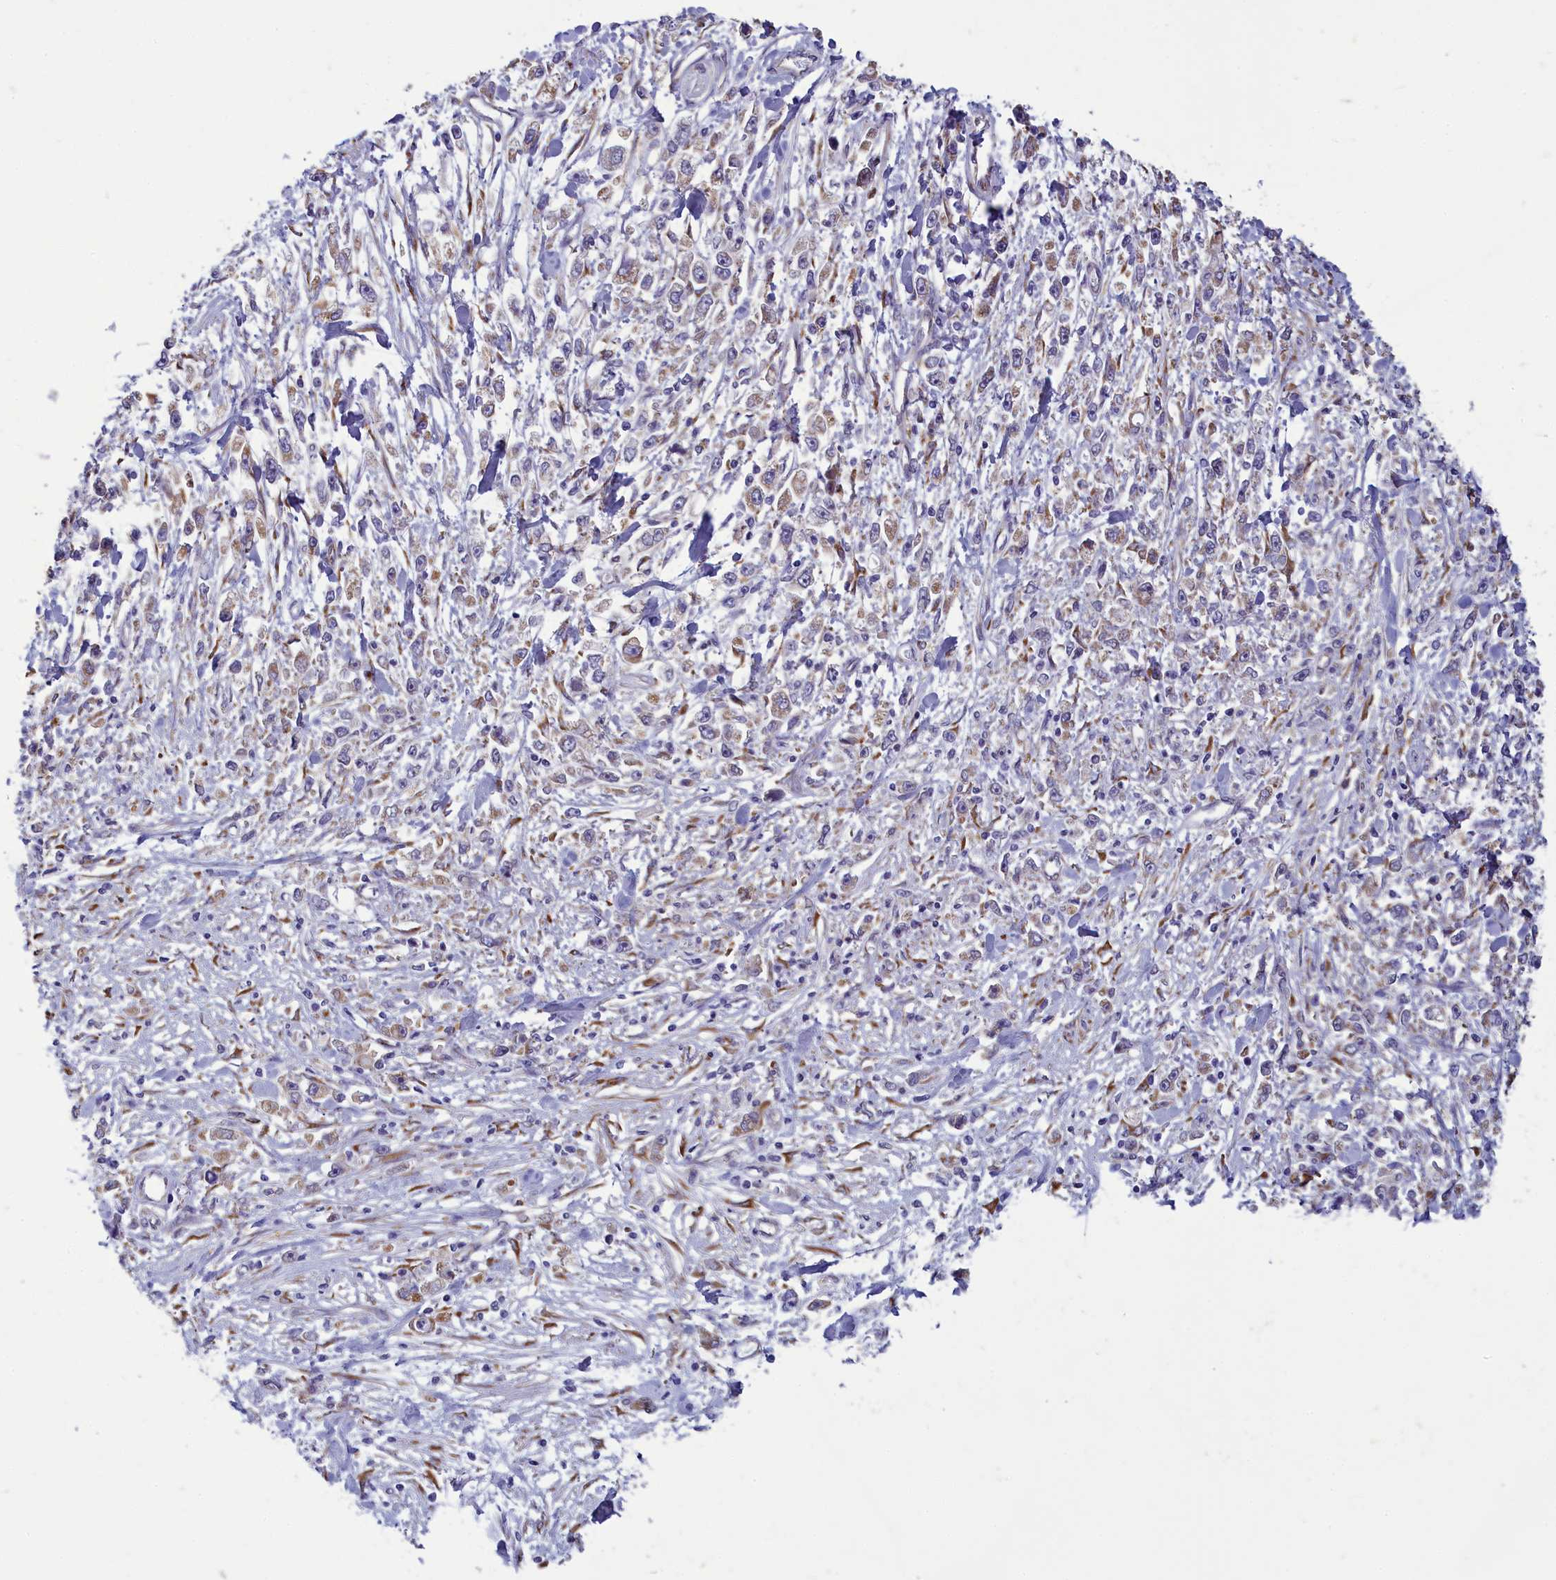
{"staining": {"intensity": "weak", "quantity": "25%-75%", "location": "cytoplasmic/membranous"}, "tissue": "stomach cancer", "cell_type": "Tumor cells", "image_type": "cancer", "snomed": [{"axis": "morphology", "description": "Adenocarcinoma, NOS"}, {"axis": "topography", "description": "Stomach"}], "caption": "Brown immunohistochemical staining in stomach adenocarcinoma exhibits weak cytoplasmic/membranous positivity in approximately 25%-75% of tumor cells.", "gene": "CENATAC", "patient": {"sex": "female", "age": 59}}